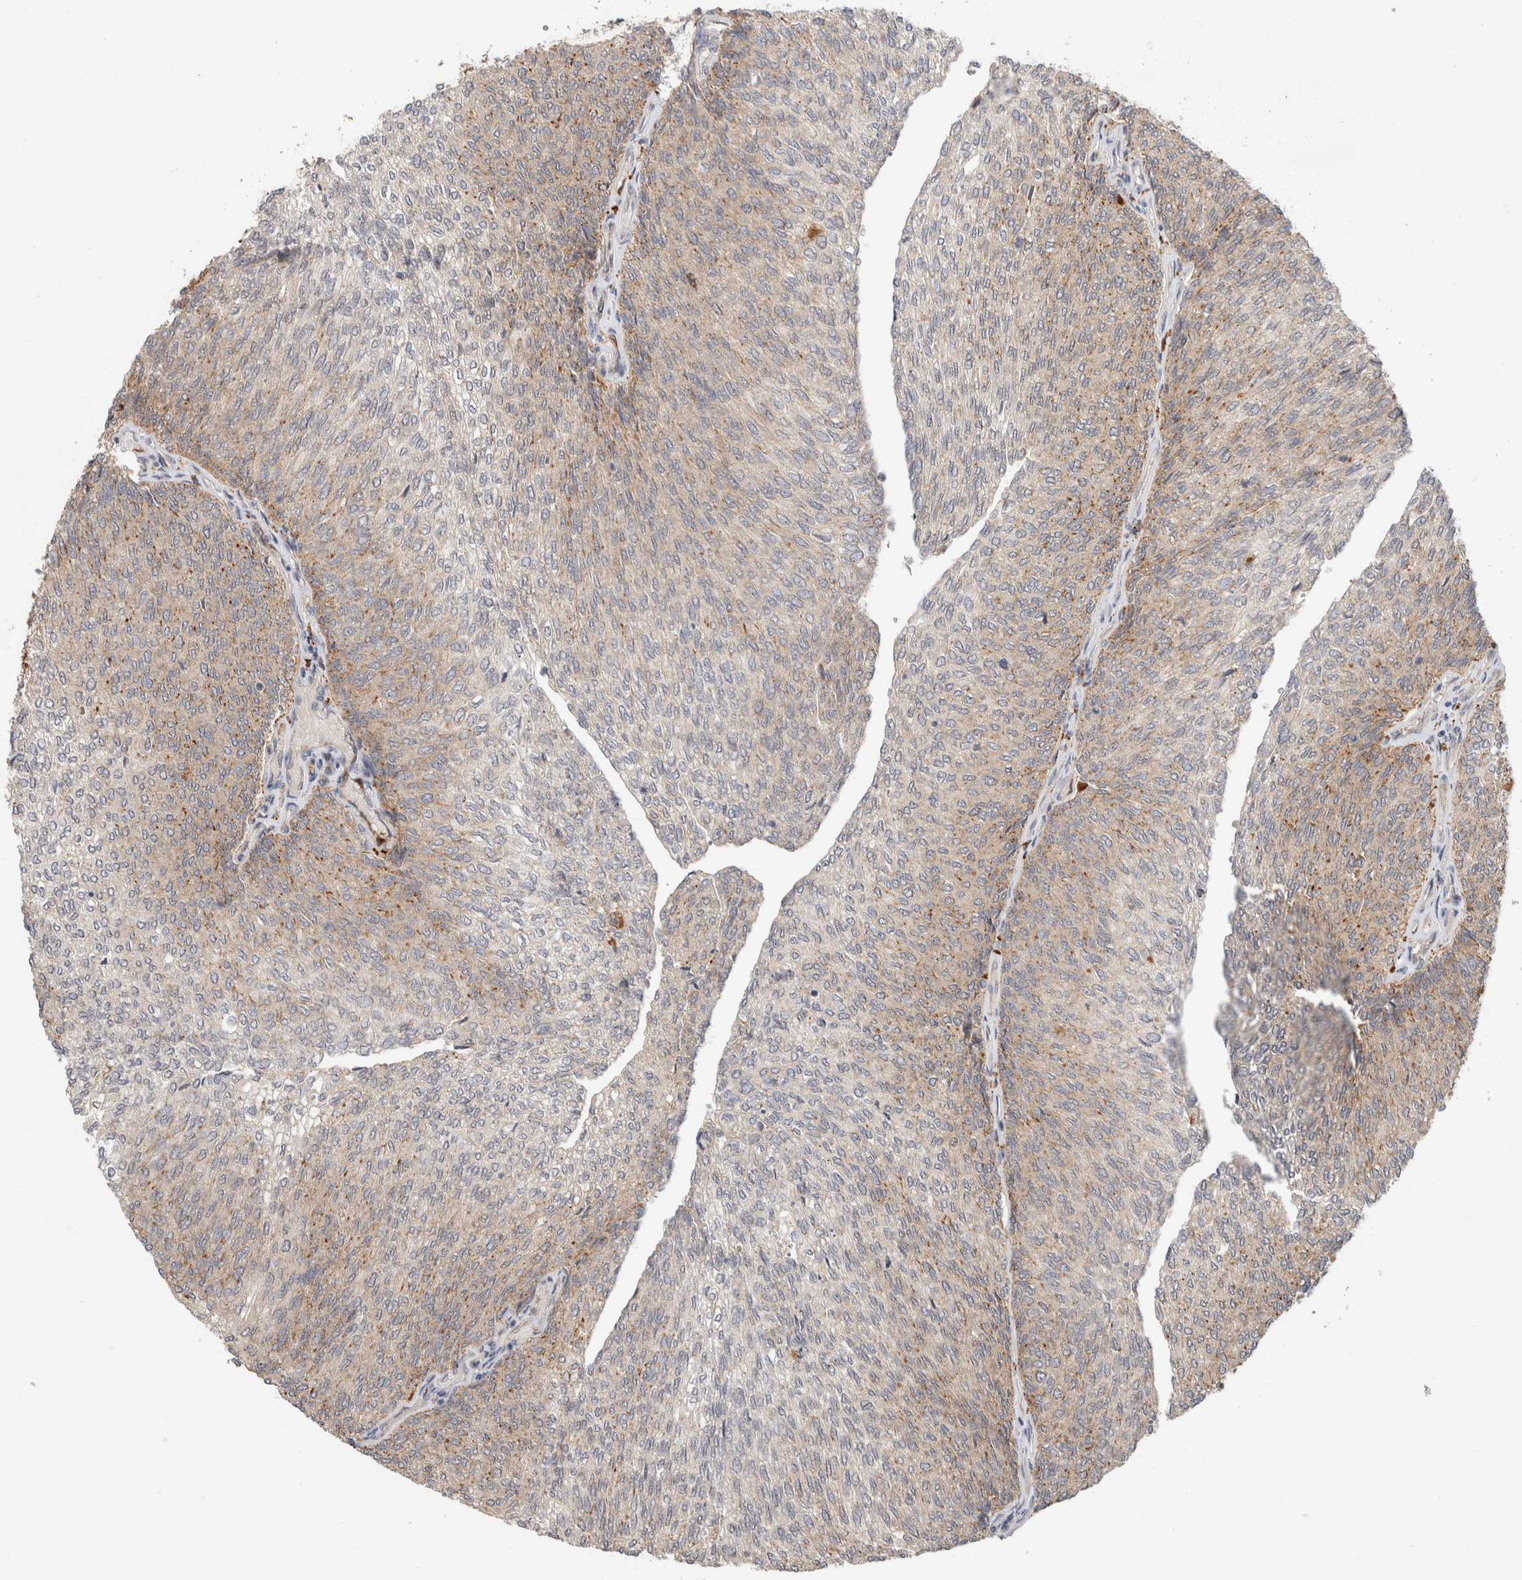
{"staining": {"intensity": "weak", "quantity": ">75%", "location": "cytoplasmic/membranous"}, "tissue": "urothelial cancer", "cell_type": "Tumor cells", "image_type": "cancer", "snomed": [{"axis": "morphology", "description": "Urothelial carcinoma, Low grade"}, {"axis": "topography", "description": "Urinary bladder"}], "caption": "Protein analysis of urothelial cancer tissue displays weak cytoplasmic/membranous expression in about >75% of tumor cells.", "gene": "SGK1", "patient": {"sex": "female", "age": 79}}